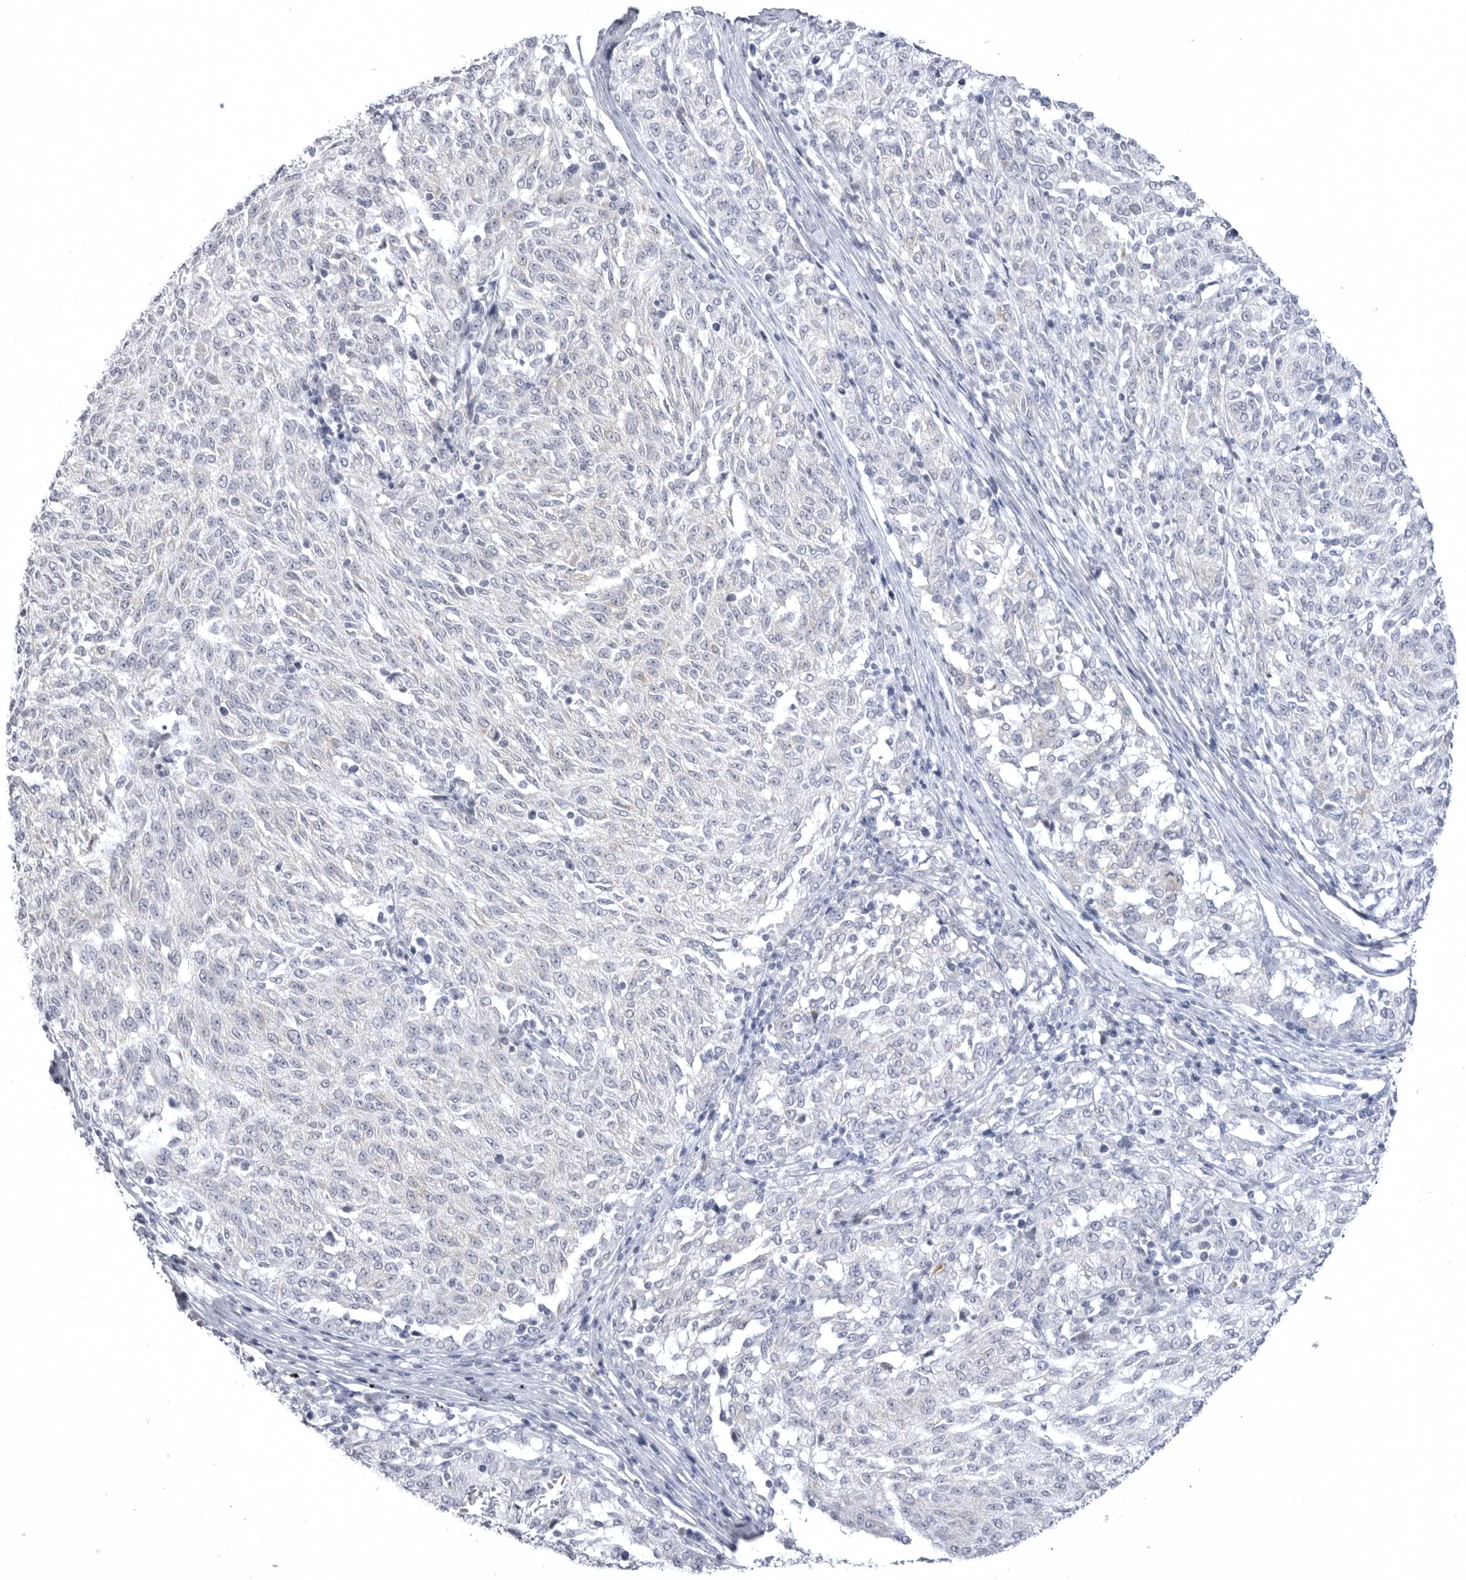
{"staining": {"intensity": "negative", "quantity": "none", "location": "none"}, "tissue": "melanoma", "cell_type": "Tumor cells", "image_type": "cancer", "snomed": [{"axis": "morphology", "description": "Malignant melanoma, NOS"}, {"axis": "topography", "description": "Skin"}], "caption": "Melanoma was stained to show a protein in brown. There is no significant positivity in tumor cells. (Stains: DAB (3,3'-diaminobenzidine) immunohistochemistry with hematoxylin counter stain, Microscopy: brightfield microscopy at high magnification).", "gene": "TUFM", "patient": {"sex": "female", "age": 72}}